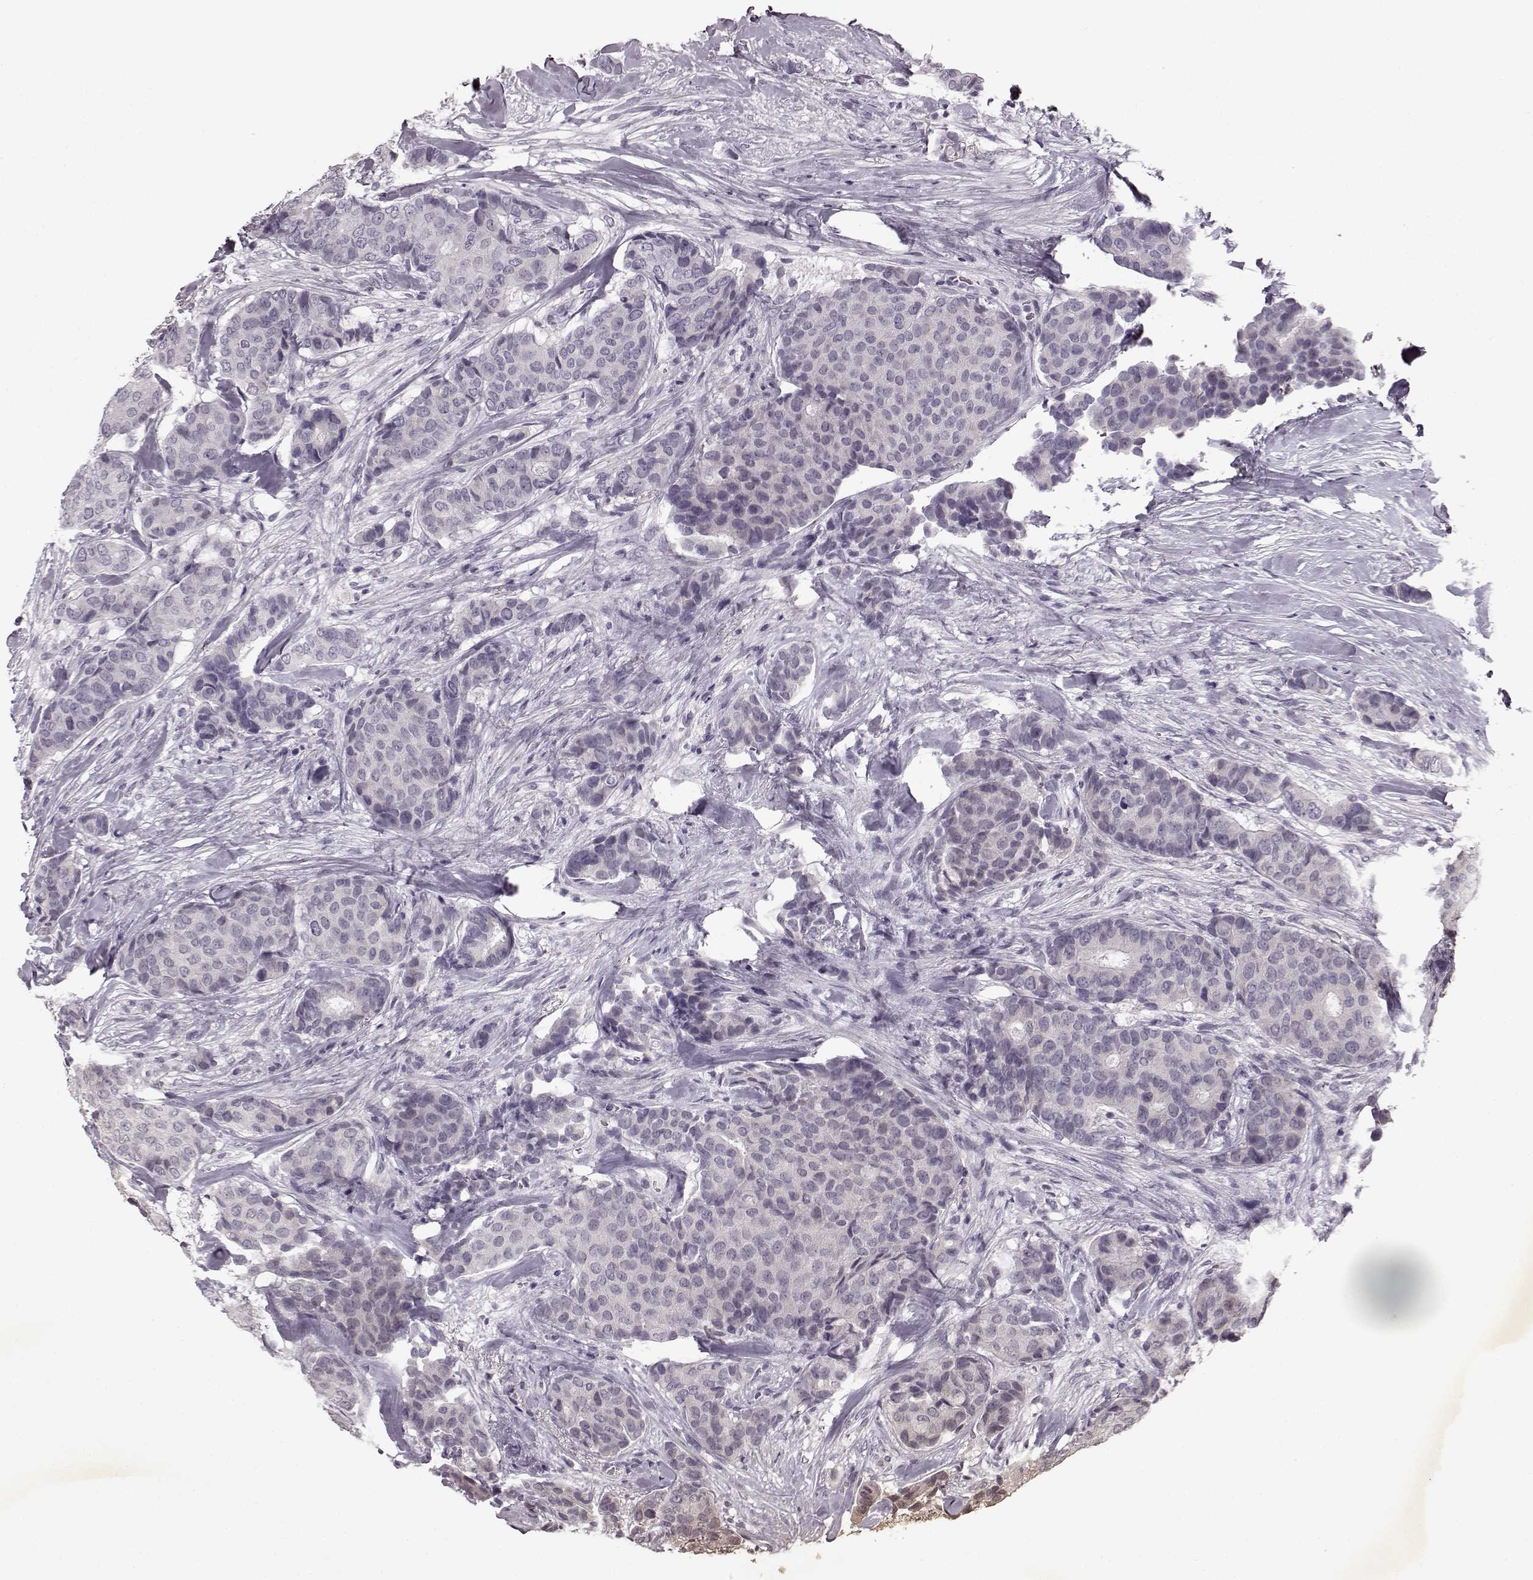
{"staining": {"intensity": "negative", "quantity": "none", "location": "none"}, "tissue": "breast cancer", "cell_type": "Tumor cells", "image_type": "cancer", "snomed": [{"axis": "morphology", "description": "Duct carcinoma"}, {"axis": "topography", "description": "Breast"}], "caption": "Photomicrograph shows no significant protein positivity in tumor cells of intraductal carcinoma (breast).", "gene": "SEMG2", "patient": {"sex": "female", "age": 75}}